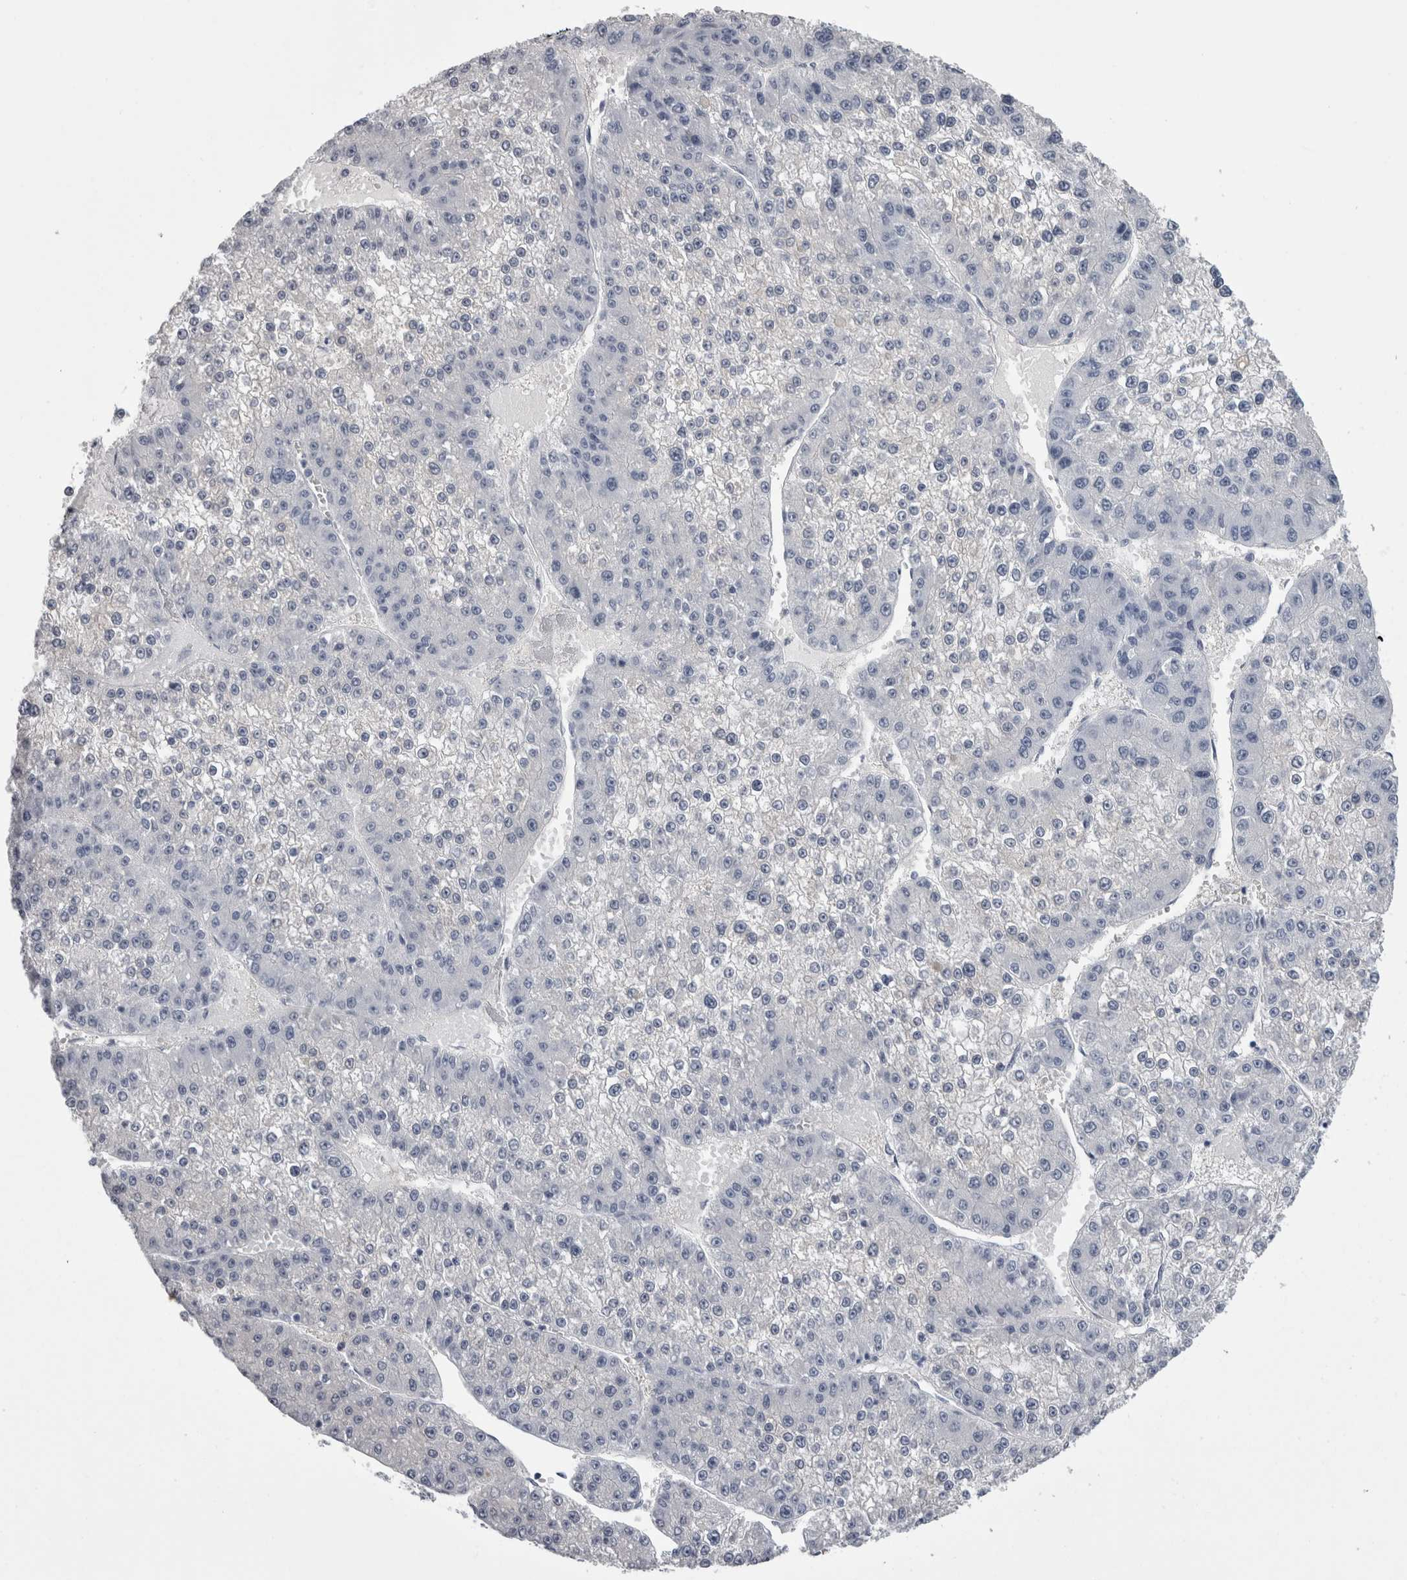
{"staining": {"intensity": "negative", "quantity": "none", "location": "none"}, "tissue": "liver cancer", "cell_type": "Tumor cells", "image_type": "cancer", "snomed": [{"axis": "morphology", "description": "Carcinoma, Hepatocellular, NOS"}, {"axis": "topography", "description": "Liver"}], "caption": "DAB (3,3'-diaminobenzidine) immunohistochemical staining of liver cancer (hepatocellular carcinoma) exhibits no significant expression in tumor cells.", "gene": "AFMID", "patient": {"sex": "female", "age": 73}}